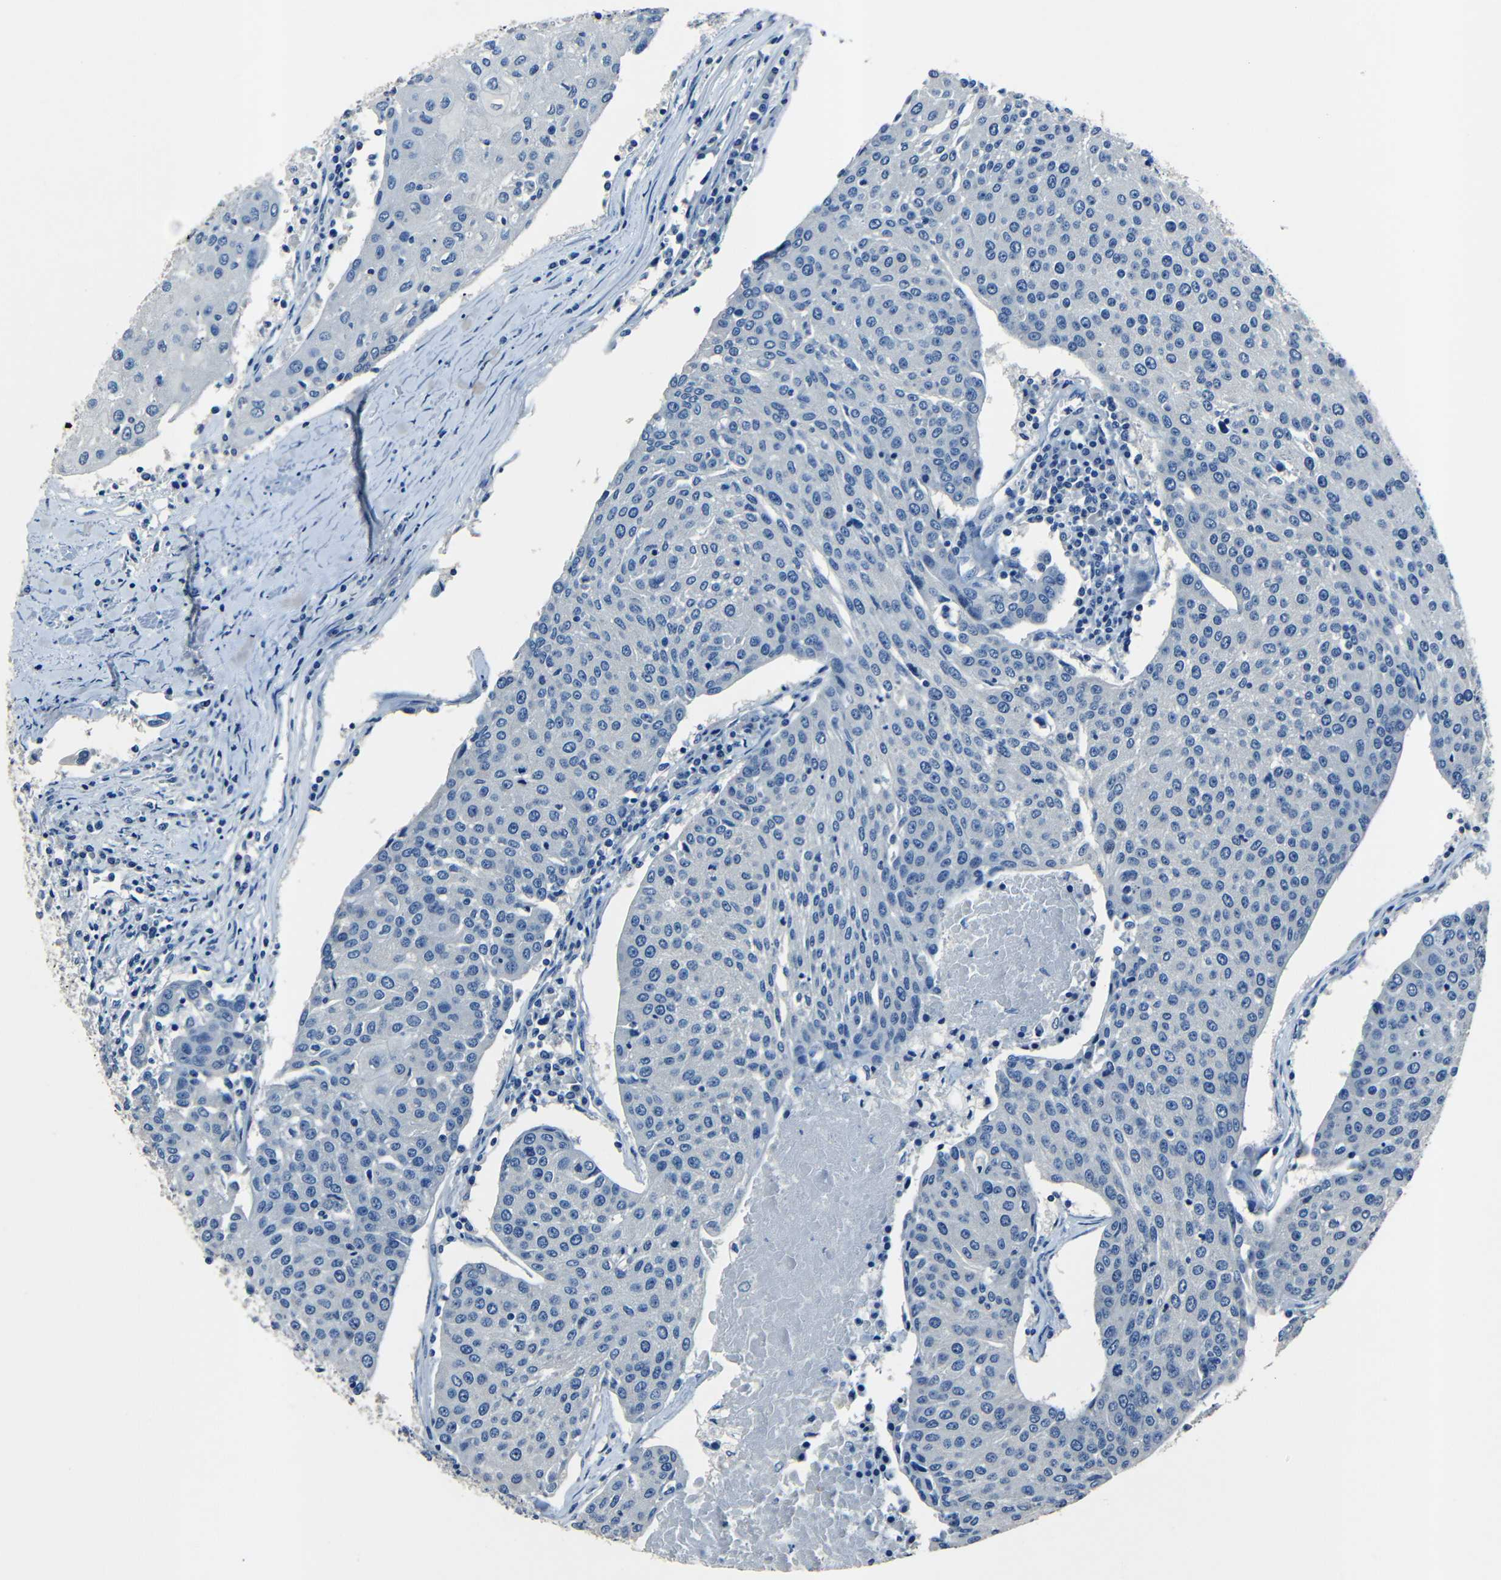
{"staining": {"intensity": "negative", "quantity": "none", "location": "none"}, "tissue": "urothelial cancer", "cell_type": "Tumor cells", "image_type": "cancer", "snomed": [{"axis": "morphology", "description": "Urothelial carcinoma, High grade"}, {"axis": "topography", "description": "Urinary bladder"}], "caption": "Human urothelial carcinoma (high-grade) stained for a protein using immunohistochemistry (IHC) shows no positivity in tumor cells.", "gene": "NCMAP", "patient": {"sex": "female", "age": 85}}